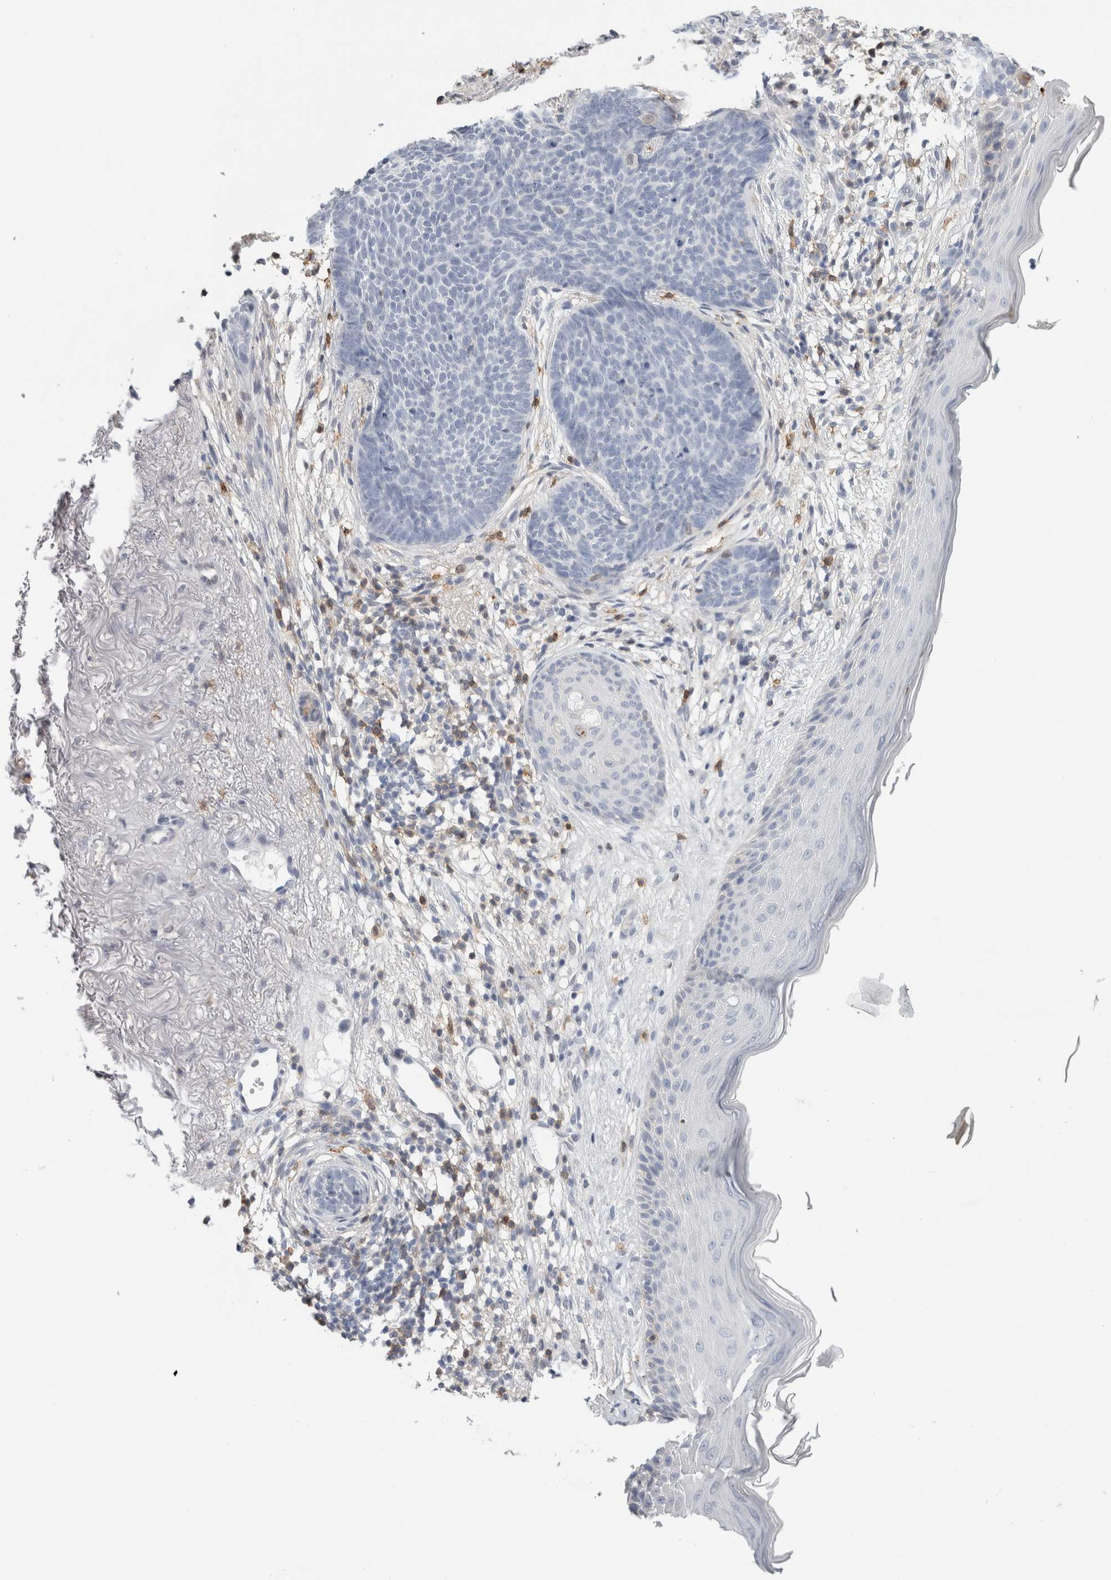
{"staining": {"intensity": "negative", "quantity": "none", "location": "none"}, "tissue": "skin cancer", "cell_type": "Tumor cells", "image_type": "cancer", "snomed": [{"axis": "morphology", "description": "Basal cell carcinoma"}, {"axis": "topography", "description": "Skin"}], "caption": "Immunohistochemistry (IHC) of human skin cancer (basal cell carcinoma) exhibits no staining in tumor cells.", "gene": "P2RY2", "patient": {"sex": "female", "age": 70}}